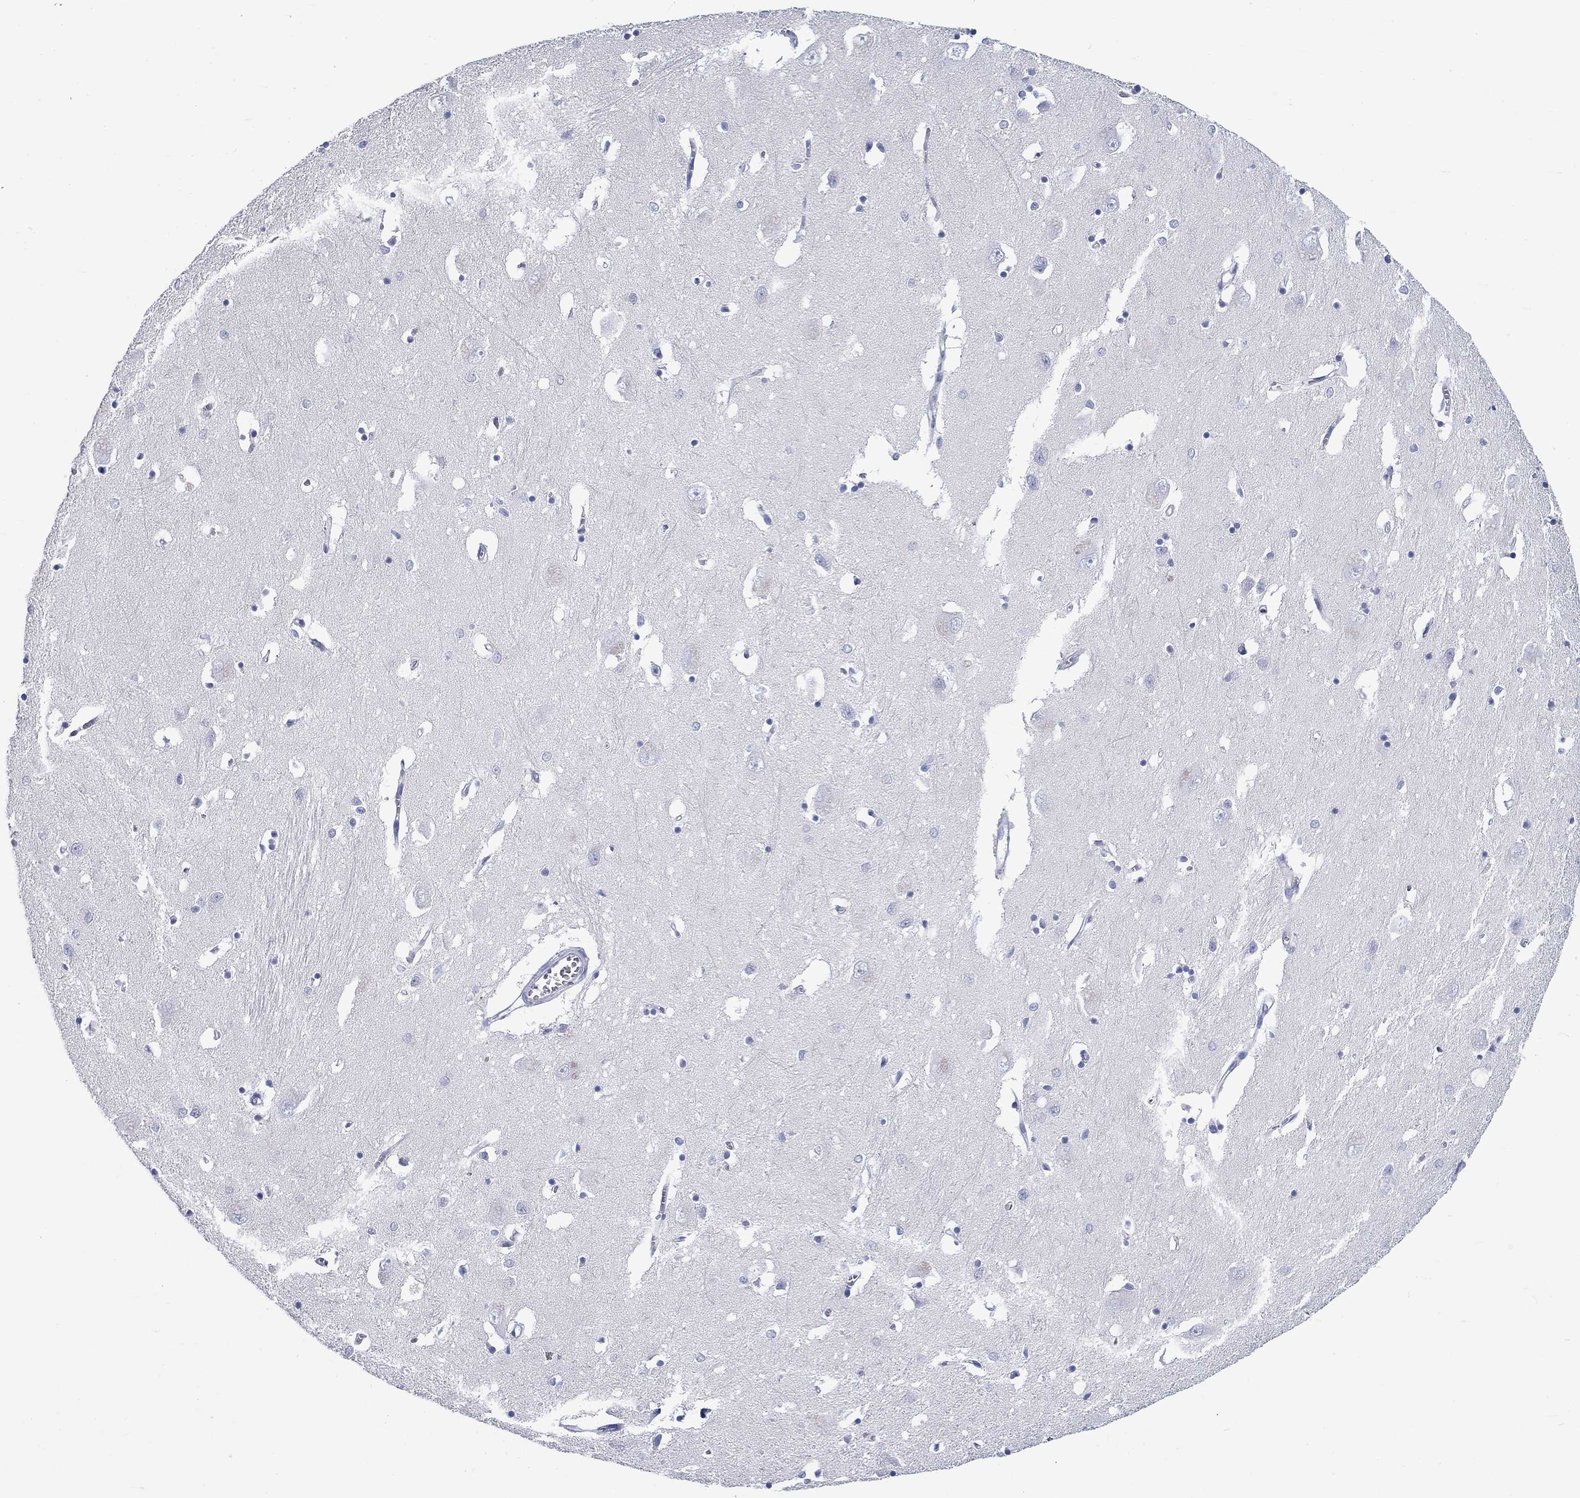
{"staining": {"intensity": "negative", "quantity": "none", "location": "none"}, "tissue": "caudate", "cell_type": "Glial cells", "image_type": "normal", "snomed": [{"axis": "morphology", "description": "Normal tissue, NOS"}, {"axis": "topography", "description": "Lateral ventricle wall"}], "caption": "A high-resolution photomicrograph shows immunohistochemistry (IHC) staining of unremarkable caudate, which demonstrates no significant staining in glial cells. (Immunohistochemistry, brightfield microscopy, high magnification).", "gene": "CD40LG", "patient": {"sex": "male", "age": 54}}